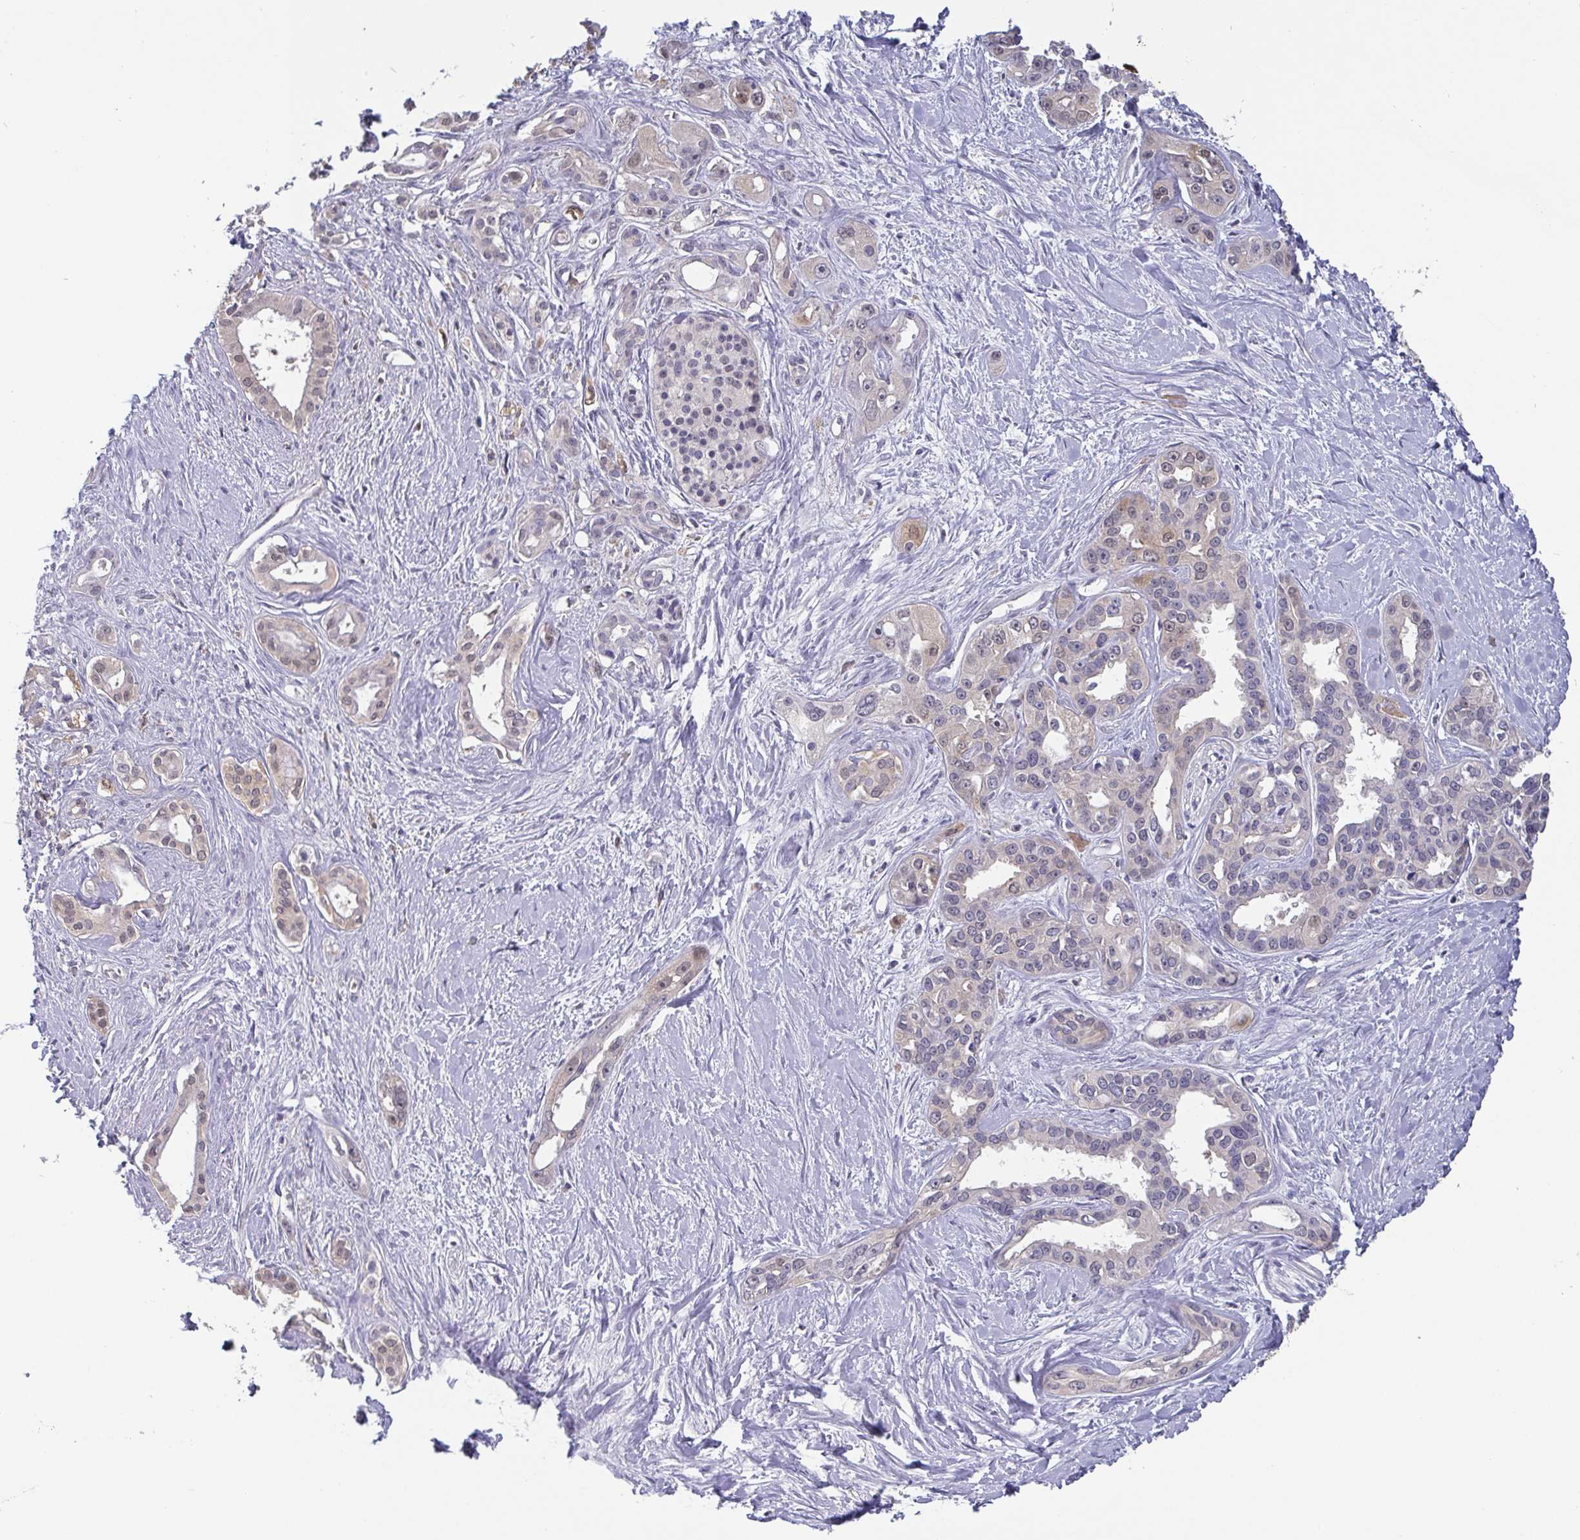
{"staining": {"intensity": "negative", "quantity": "none", "location": "none"}, "tissue": "pancreatic cancer", "cell_type": "Tumor cells", "image_type": "cancer", "snomed": [{"axis": "morphology", "description": "Adenocarcinoma, NOS"}, {"axis": "topography", "description": "Pancreas"}], "caption": "The micrograph displays no staining of tumor cells in pancreatic cancer.", "gene": "IDH1", "patient": {"sex": "female", "age": 50}}